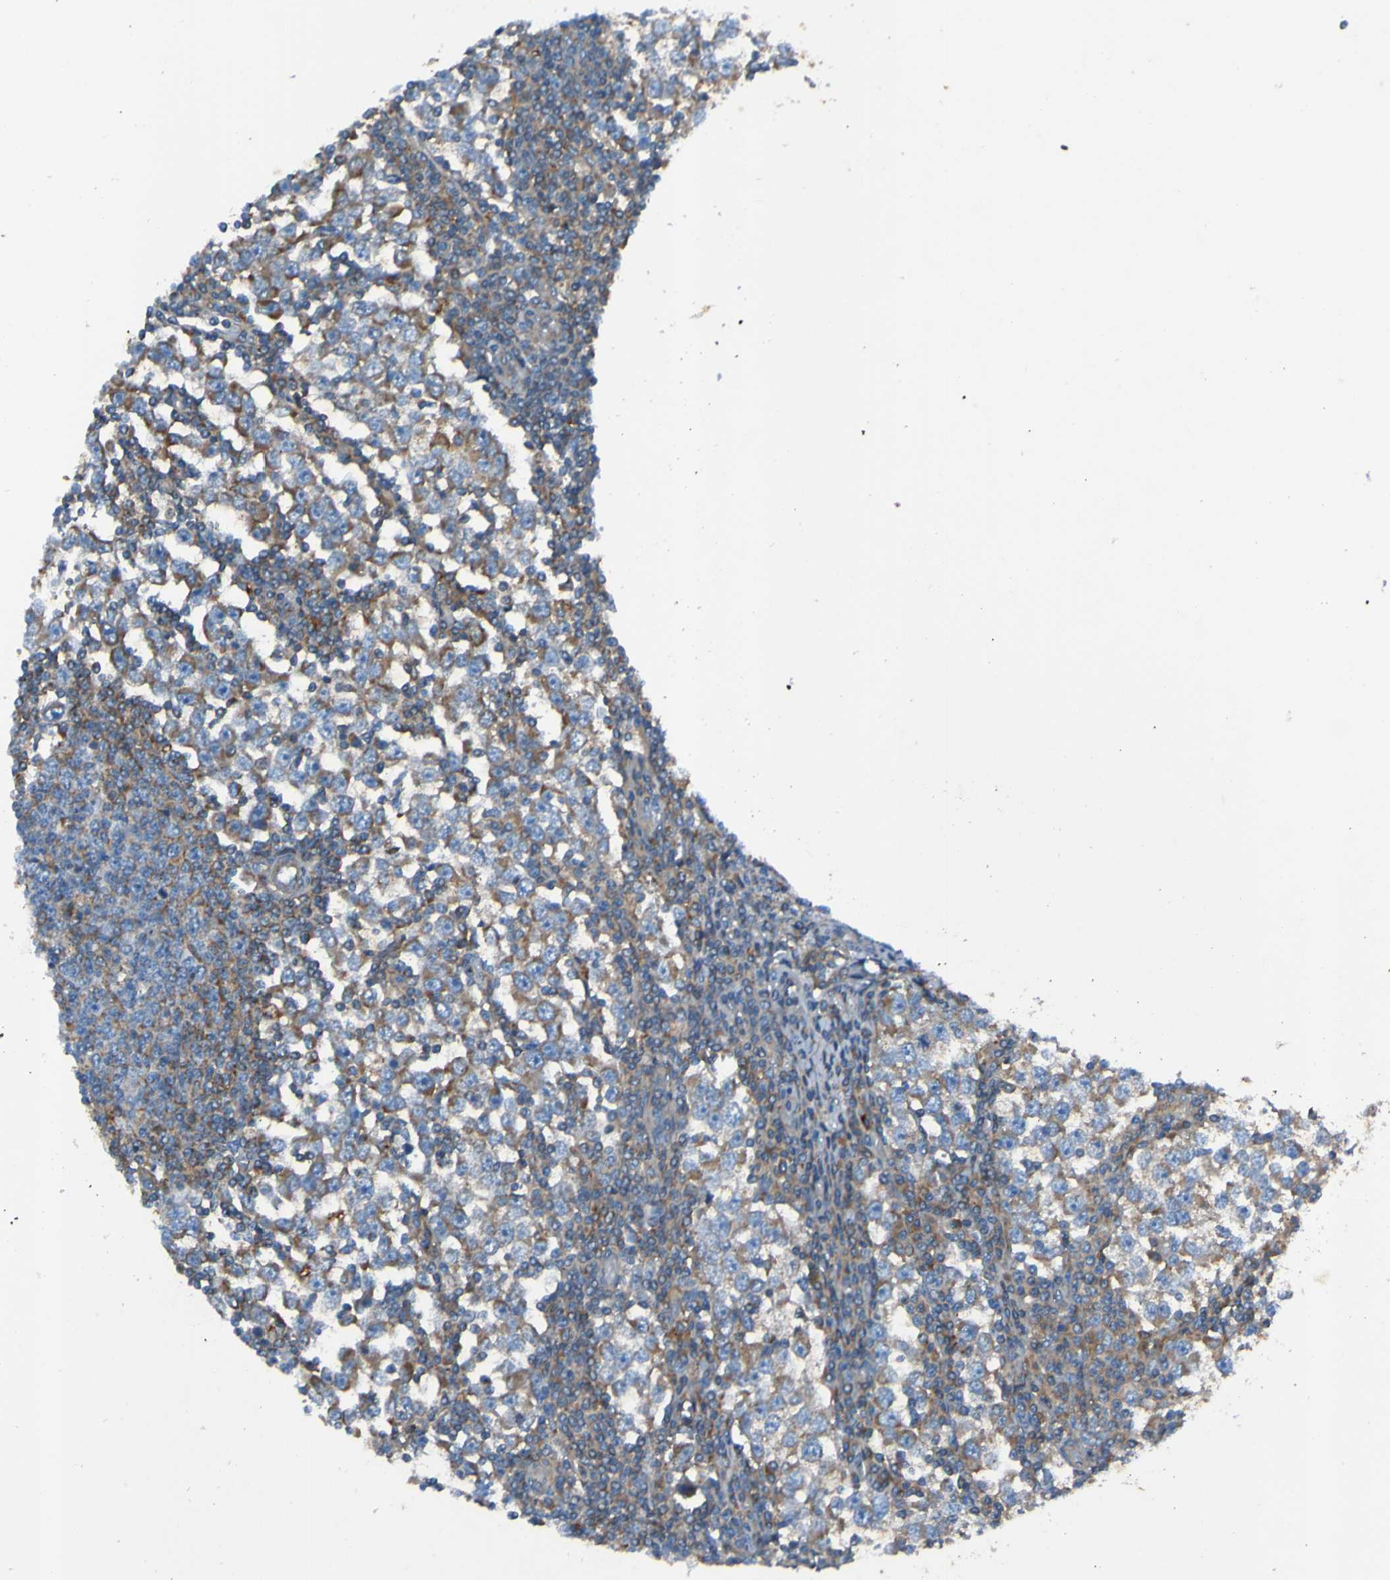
{"staining": {"intensity": "moderate", "quantity": "25%-75%", "location": "cytoplasmic/membranous"}, "tissue": "testis cancer", "cell_type": "Tumor cells", "image_type": "cancer", "snomed": [{"axis": "morphology", "description": "Seminoma, NOS"}, {"axis": "topography", "description": "Testis"}], "caption": "Moderate cytoplasmic/membranous positivity for a protein is present in about 25%-75% of tumor cells of seminoma (testis) using IHC.", "gene": "RAB5B", "patient": {"sex": "male", "age": 65}}